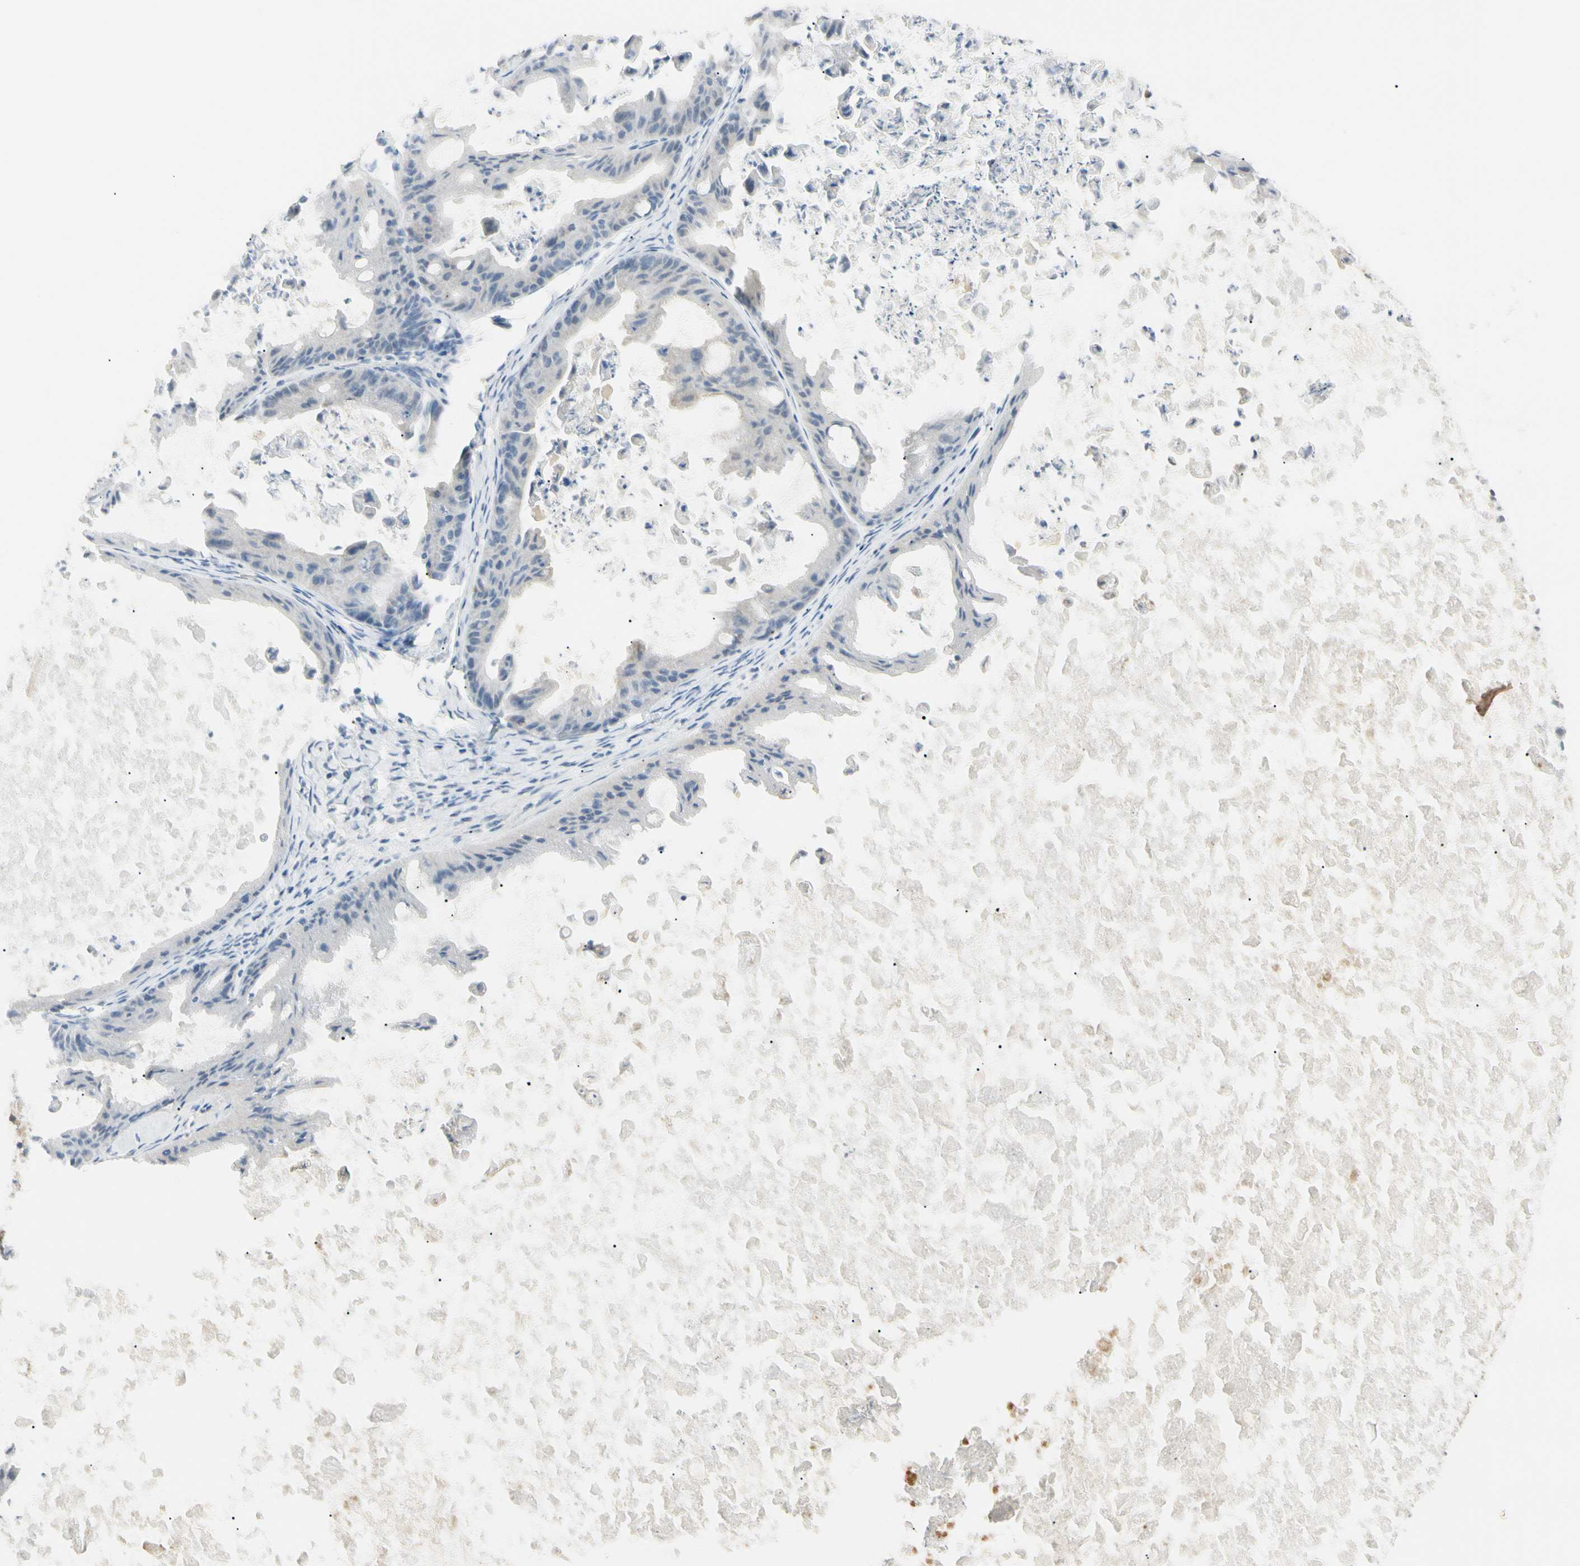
{"staining": {"intensity": "negative", "quantity": "none", "location": "none"}, "tissue": "ovarian cancer", "cell_type": "Tumor cells", "image_type": "cancer", "snomed": [{"axis": "morphology", "description": "Cystadenocarcinoma, mucinous, NOS"}, {"axis": "topography", "description": "Ovary"}], "caption": "DAB immunohistochemical staining of mucinous cystadenocarcinoma (ovarian) demonstrates no significant positivity in tumor cells. (Brightfield microscopy of DAB immunohistochemistry (IHC) at high magnification).", "gene": "ASPN", "patient": {"sex": "female", "age": 37}}